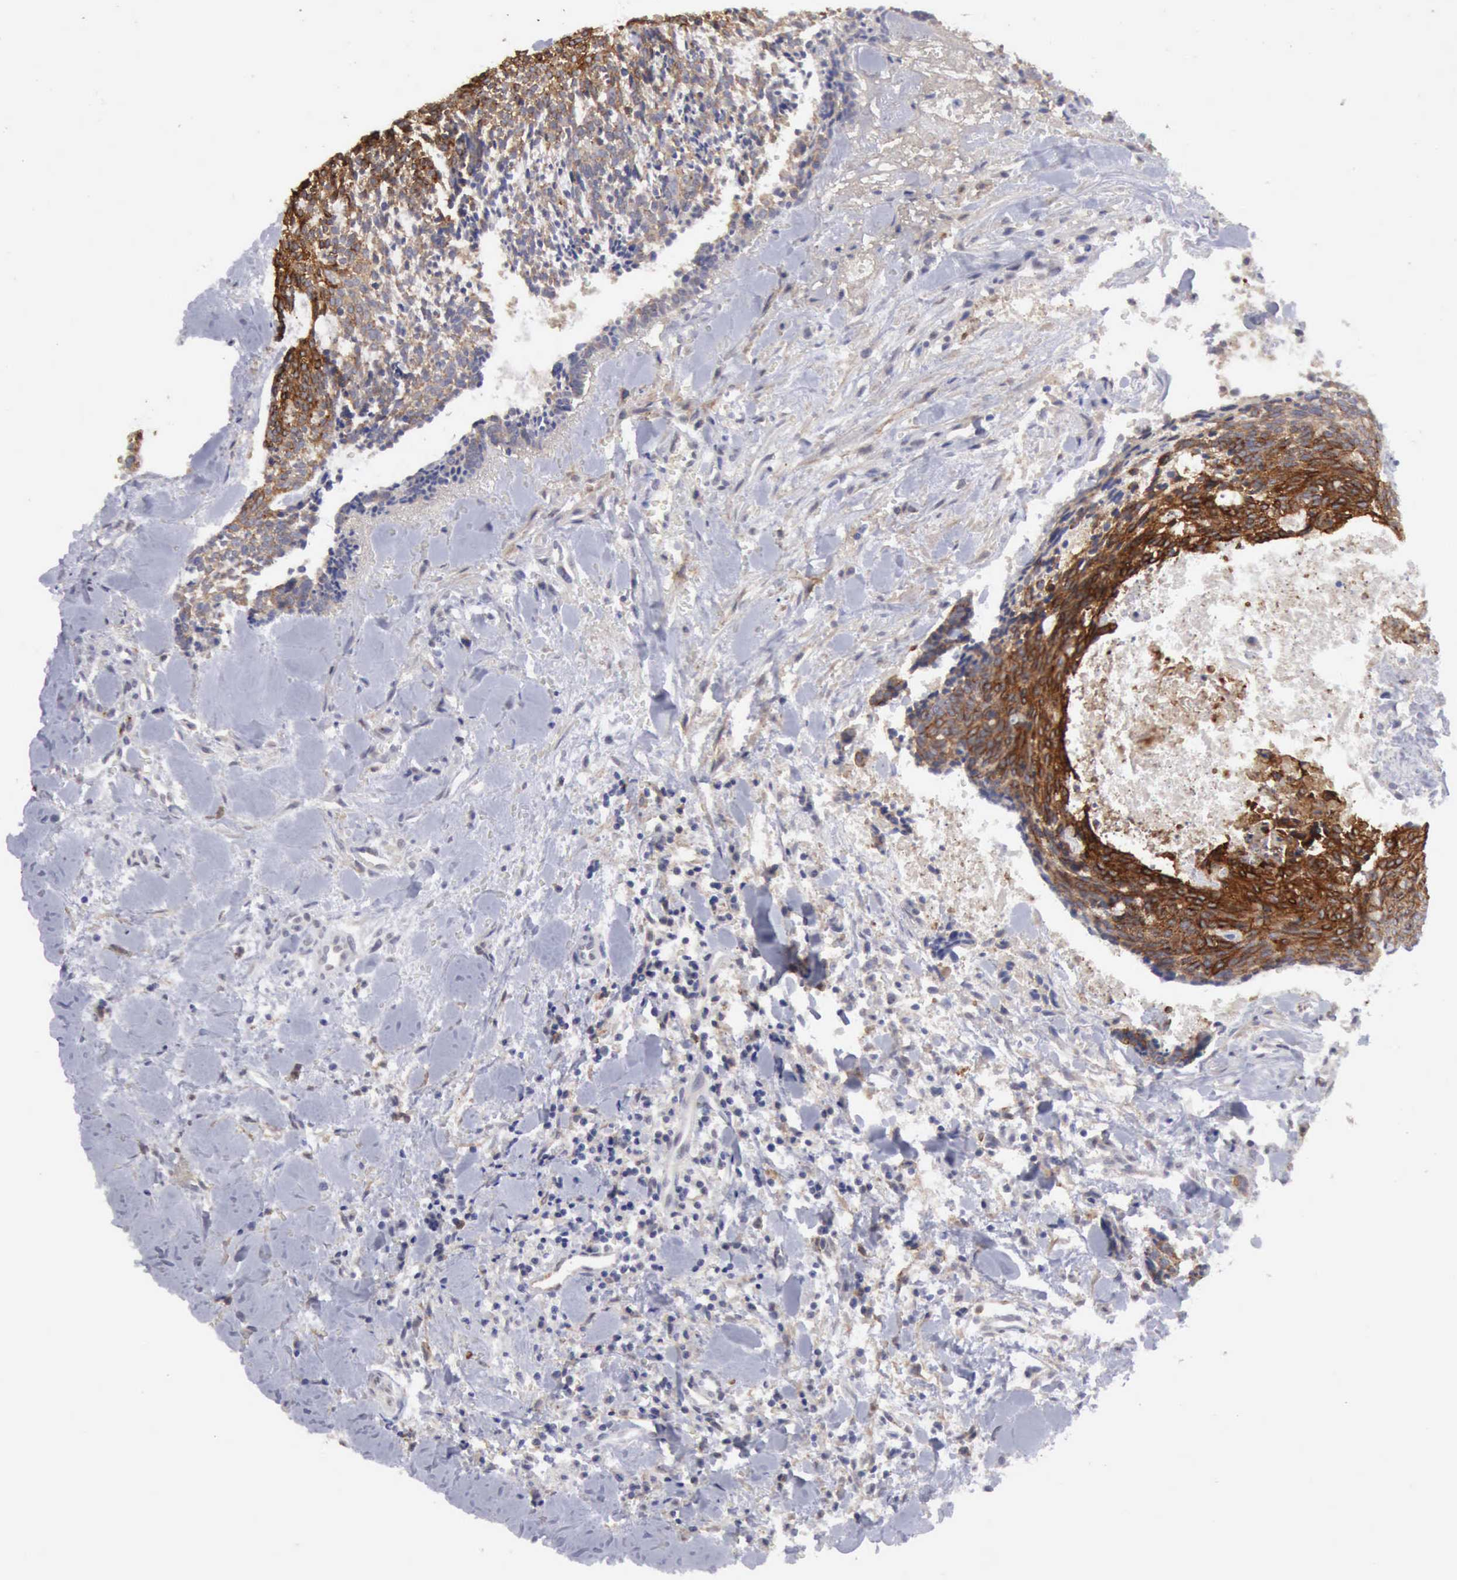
{"staining": {"intensity": "strong", "quantity": ">75%", "location": "cytoplasmic/membranous"}, "tissue": "head and neck cancer", "cell_type": "Tumor cells", "image_type": "cancer", "snomed": [{"axis": "morphology", "description": "Squamous cell carcinoma, NOS"}, {"axis": "topography", "description": "Salivary gland"}, {"axis": "topography", "description": "Head-Neck"}], "caption": "Immunohistochemical staining of squamous cell carcinoma (head and neck) exhibits high levels of strong cytoplasmic/membranous protein expression in approximately >75% of tumor cells.", "gene": "TFRC", "patient": {"sex": "male", "age": 70}}